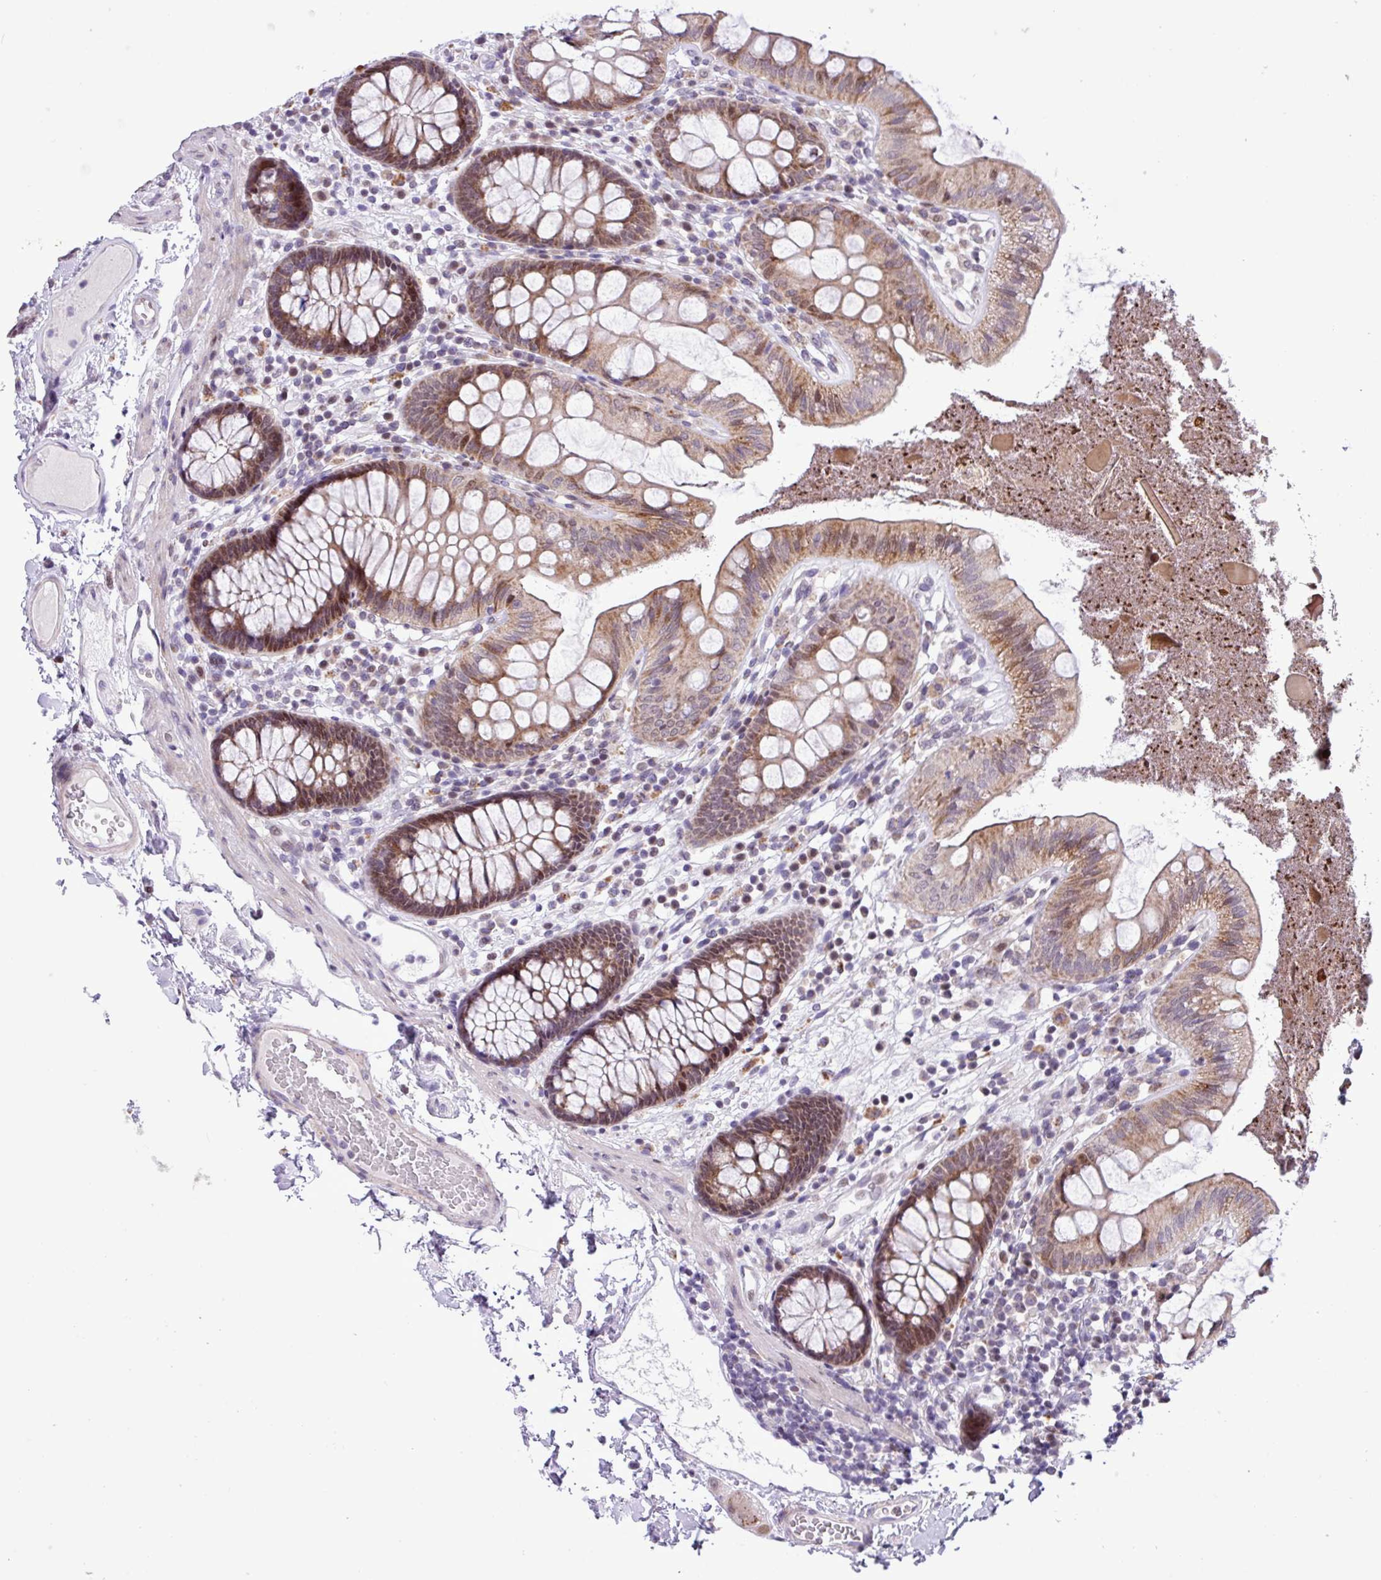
{"staining": {"intensity": "negative", "quantity": "none", "location": "none"}, "tissue": "colon", "cell_type": "Endothelial cells", "image_type": "normal", "snomed": [{"axis": "morphology", "description": "Normal tissue, NOS"}, {"axis": "topography", "description": "Colon"}], "caption": "An image of human colon is negative for staining in endothelial cells. (DAB (3,3'-diaminobenzidine) immunohistochemistry (IHC) visualized using brightfield microscopy, high magnification).", "gene": "ZNF354A", "patient": {"sex": "male", "age": 84}}